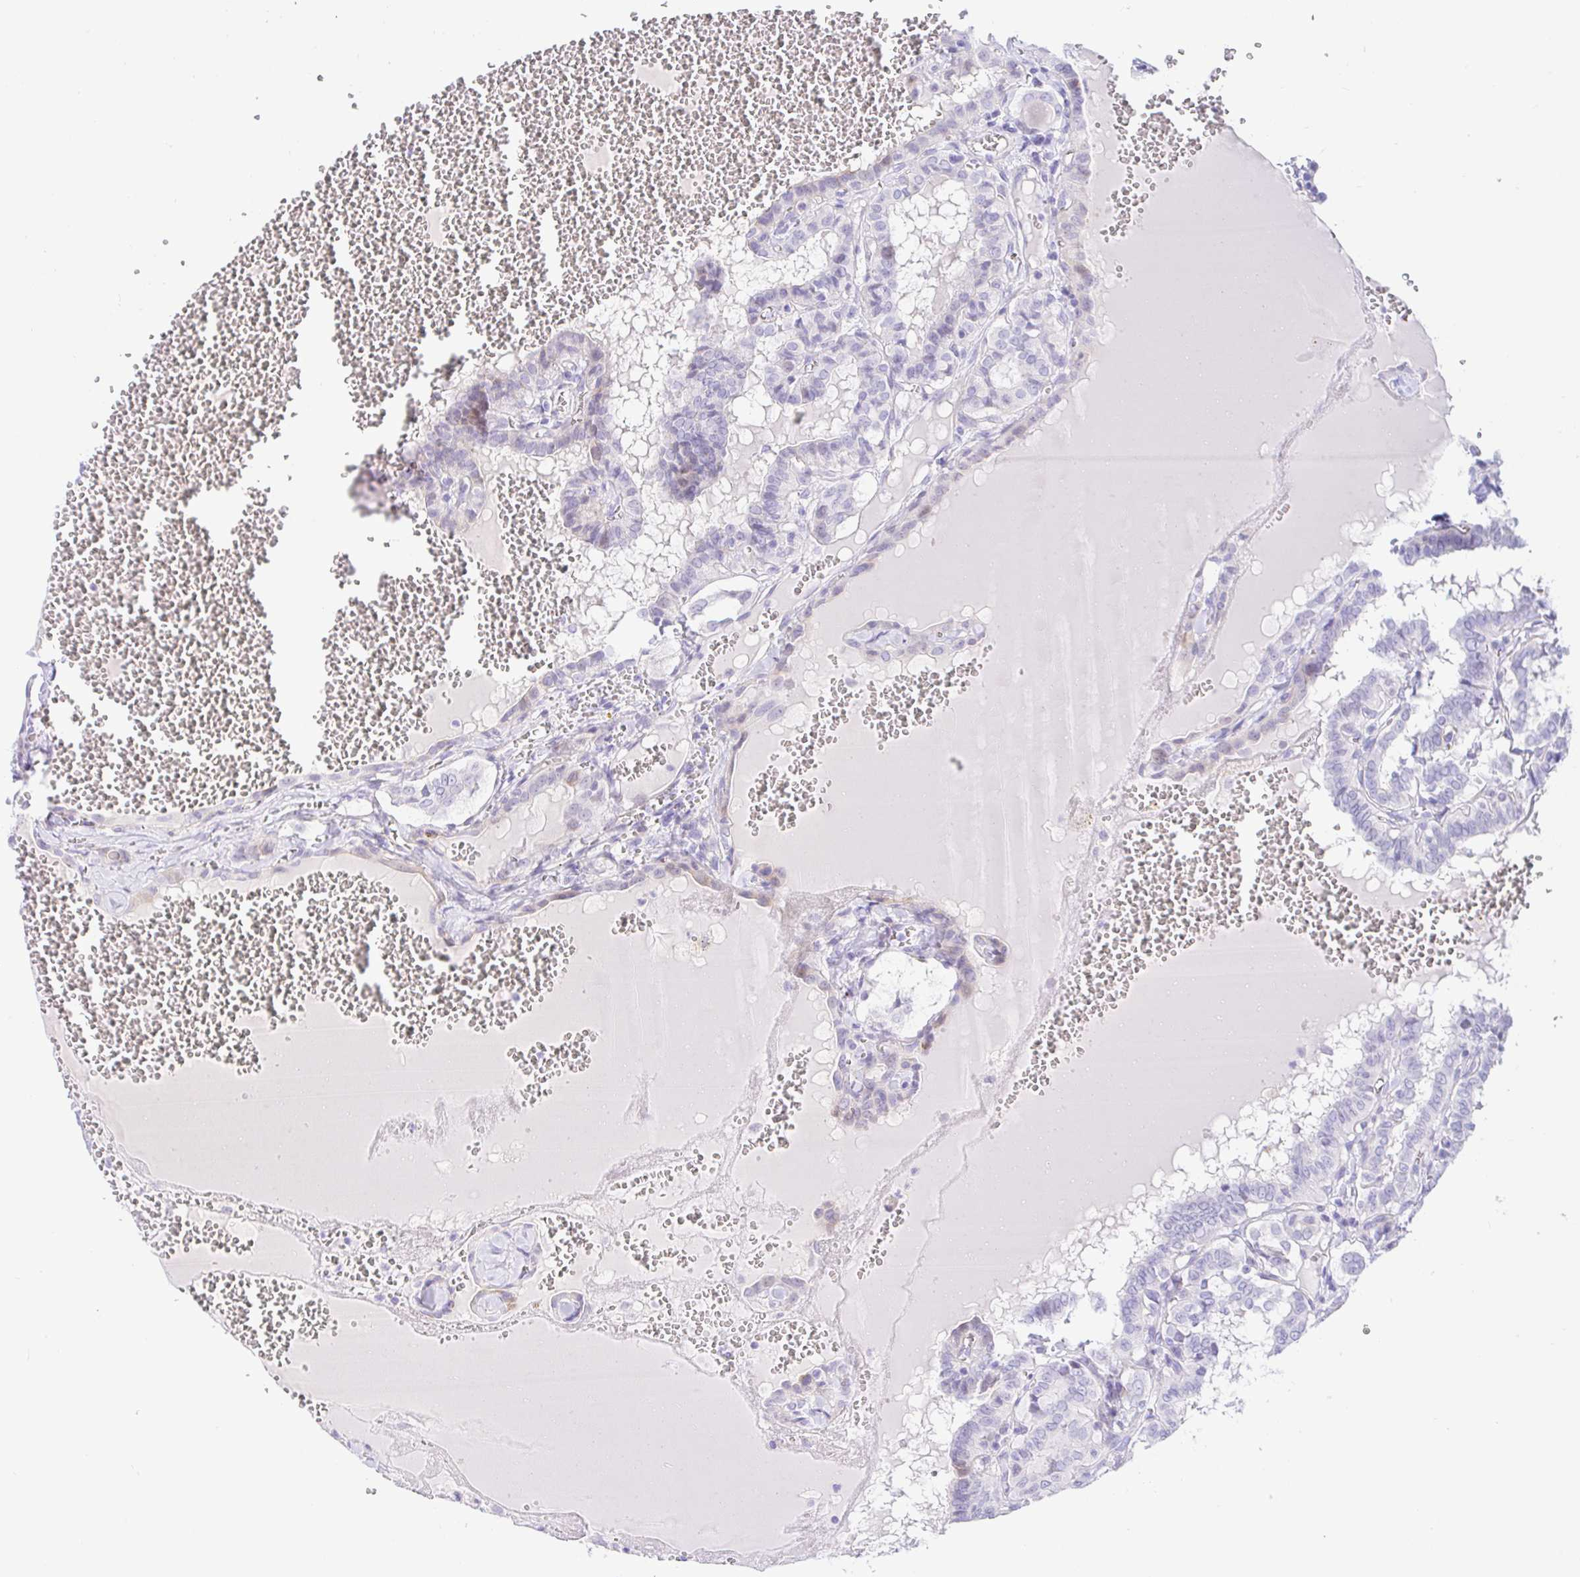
{"staining": {"intensity": "negative", "quantity": "none", "location": "none"}, "tissue": "thyroid cancer", "cell_type": "Tumor cells", "image_type": "cancer", "snomed": [{"axis": "morphology", "description": "Papillary adenocarcinoma, NOS"}, {"axis": "topography", "description": "Thyroid gland"}], "caption": "Immunohistochemical staining of human thyroid cancer reveals no significant staining in tumor cells.", "gene": "PINLYP", "patient": {"sex": "female", "age": 21}}